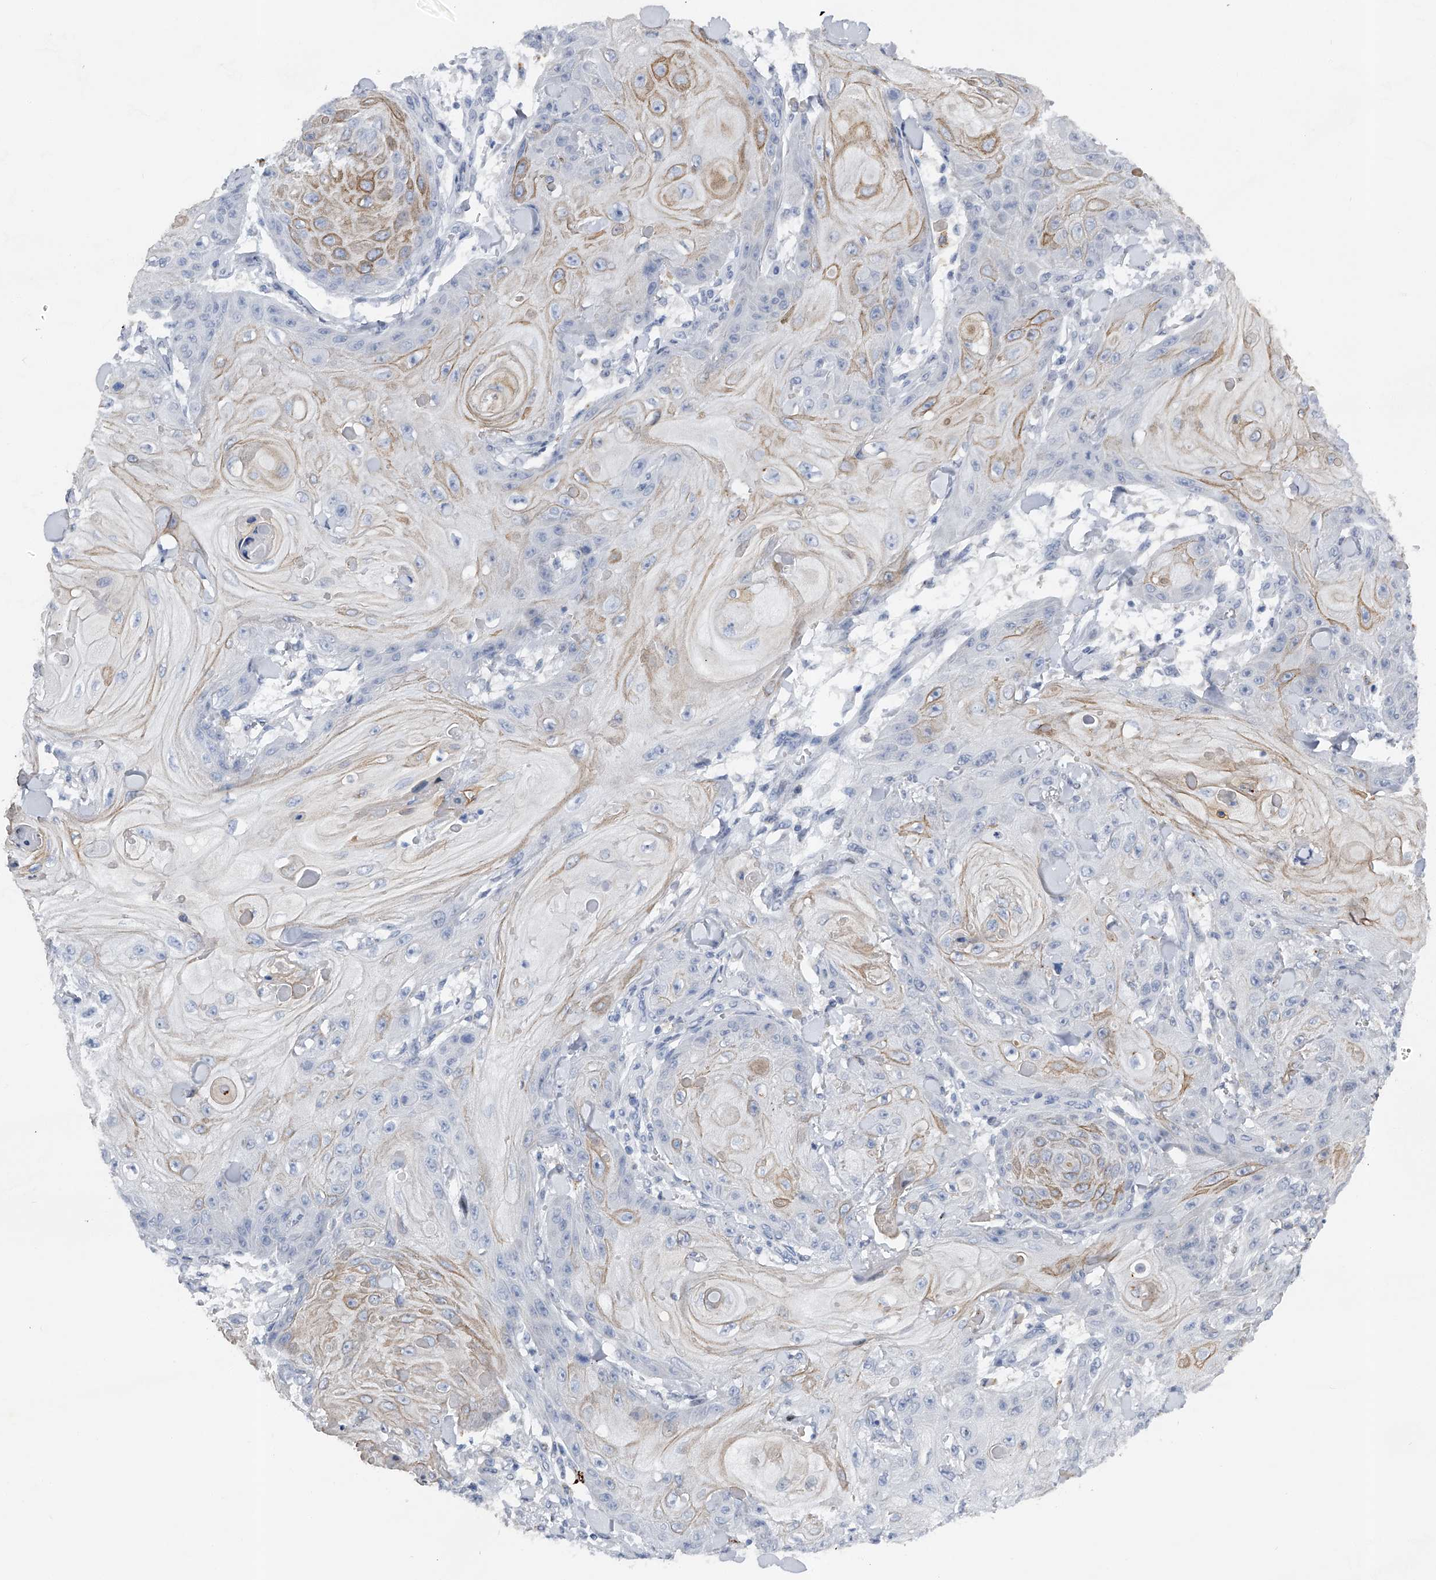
{"staining": {"intensity": "weak", "quantity": "<25%", "location": "cytoplasmic/membranous"}, "tissue": "skin cancer", "cell_type": "Tumor cells", "image_type": "cancer", "snomed": [{"axis": "morphology", "description": "Squamous cell carcinoma, NOS"}, {"axis": "topography", "description": "Skin"}], "caption": "A micrograph of human skin squamous cell carcinoma is negative for staining in tumor cells.", "gene": "RWDD2A", "patient": {"sex": "male", "age": 74}}